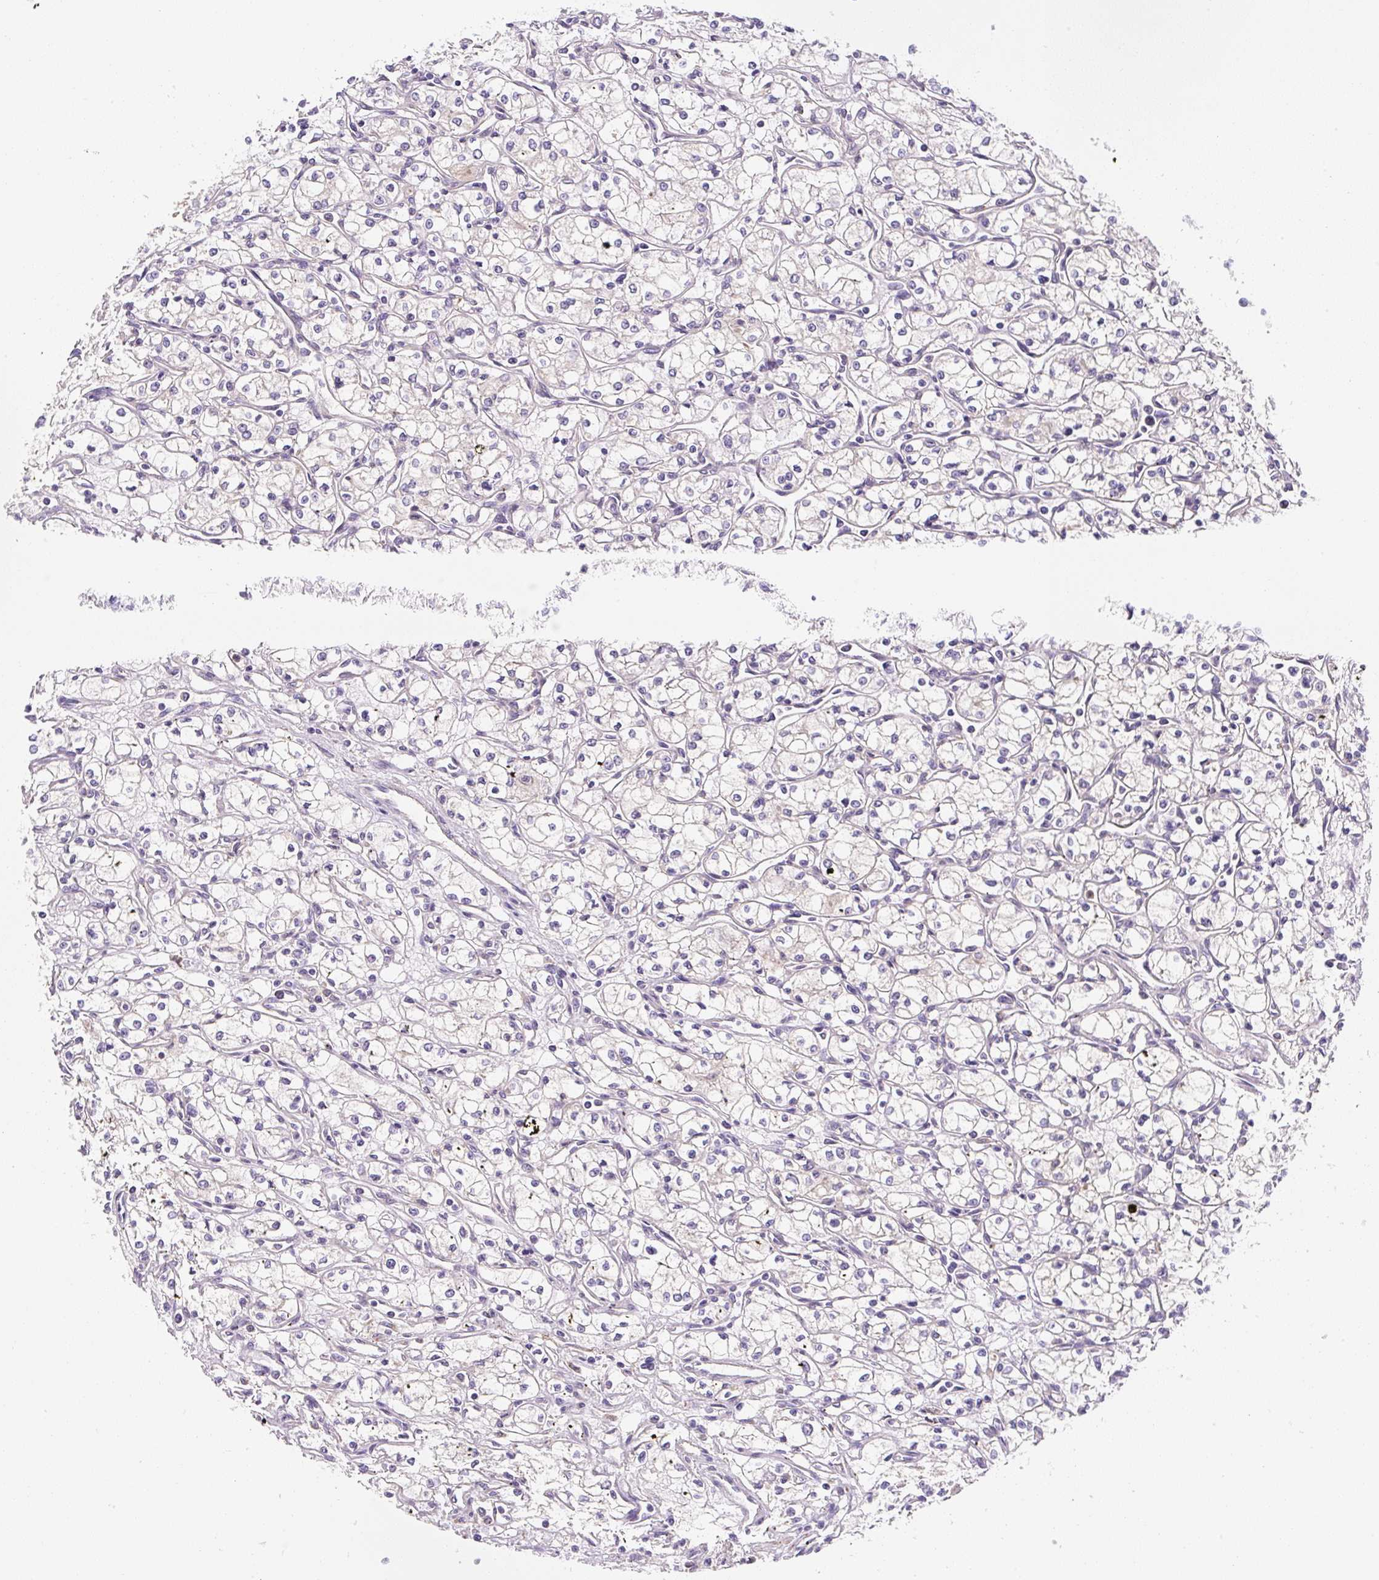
{"staining": {"intensity": "negative", "quantity": "none", "location": "none"}, "tissue": "renal cancer", "cell_type": "Tumor cells", "image_type": "cancer", "snomed": [{"axis": "morphology", "description": "Adenocarcinoma, NOS"}, {"axis": "topography", "description": "Kidney"}], "caption": "There is no significant expression in tumor cells of renal adenocarcinoma. Brightfield microscopy of IHC stained with DAB (3,3'-diaminobenzidine) (brown) and hematoxylin (blue), captured at high magnification.", "gene": "PLA2G4A", "patient": {"sex": "male", "age": 59}}